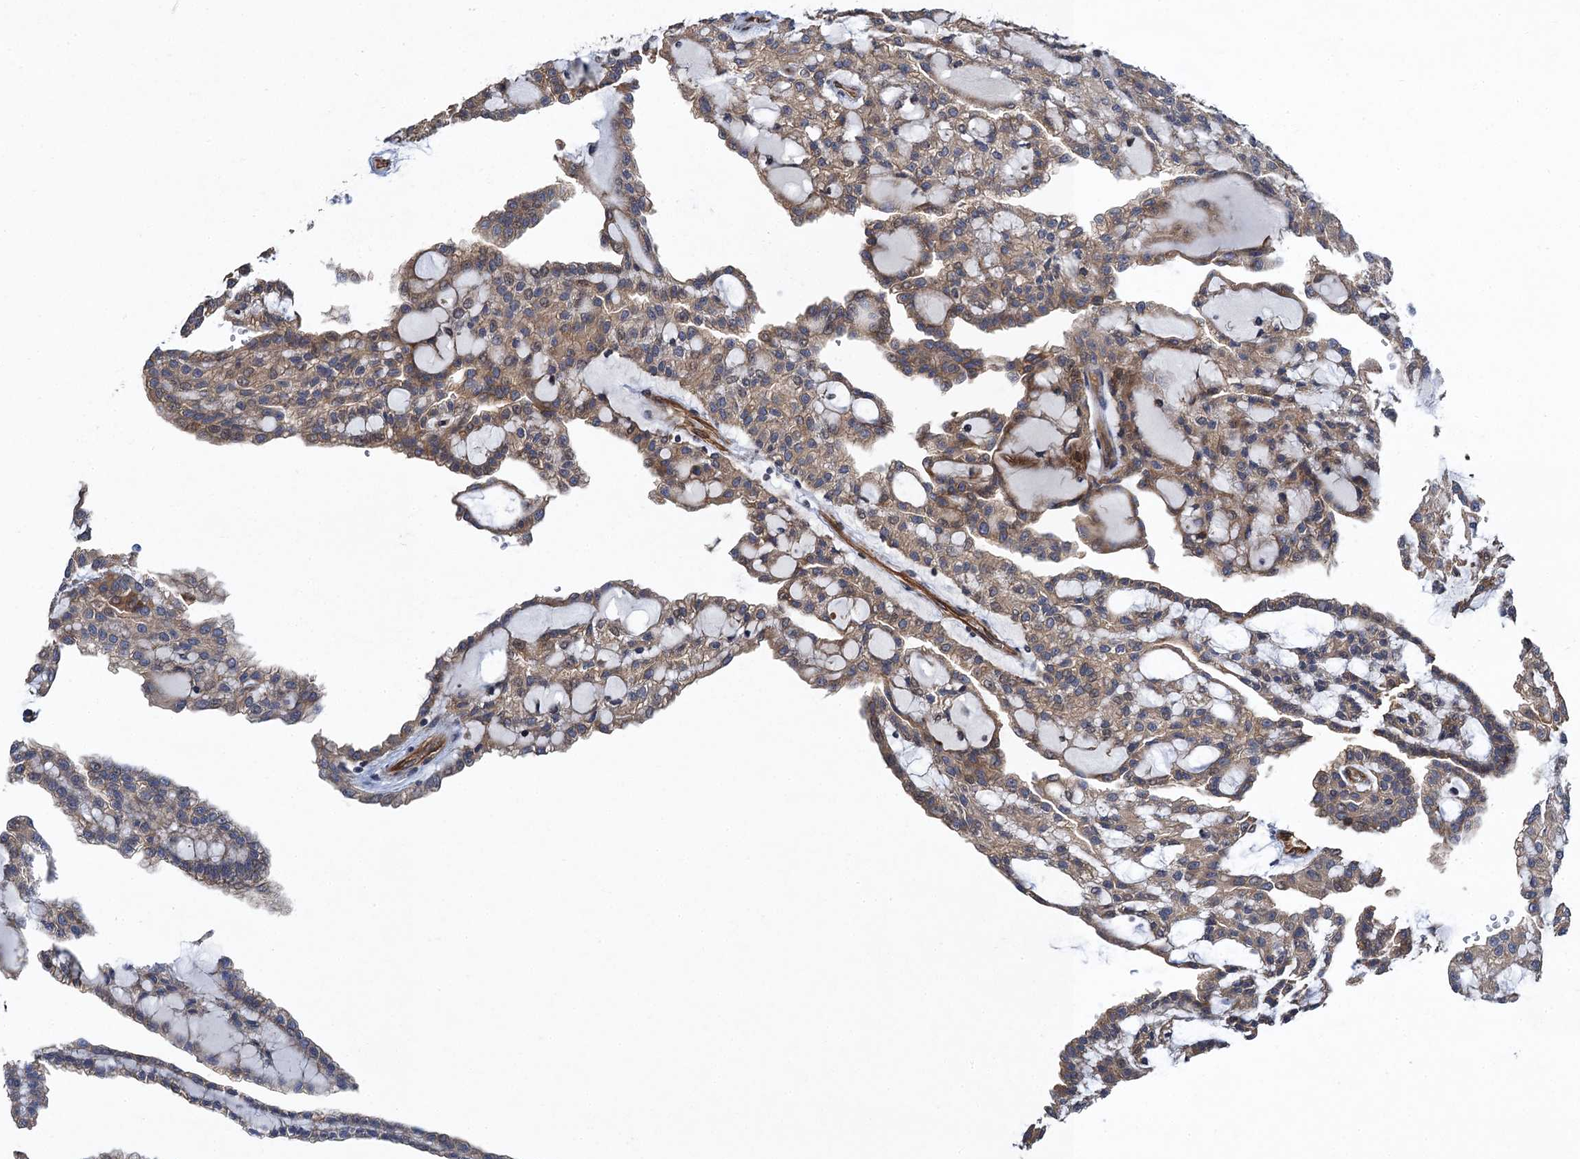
{"staining": {"intensity": "moderate", "quantity": "25%-75%", "location": "cytoplasmic/membranous"}, "tissue": "renal cancer", "cell_type": "Tumor cells", "image_type": "cancer", "snomed": [{"axis": "morphology", "description": "Adenocarcinoma, NOS"}, {"axis": "topography", "description": "Kidney"}], "caption": "Immunohistochemical staining of renal cancer reveals medium levels of moderate cytoplasmic/membranous staining in approximately 25%-75% of tumor cells.", "gene": "PJA2", "patient": {"sex": "male", "age": 63}}